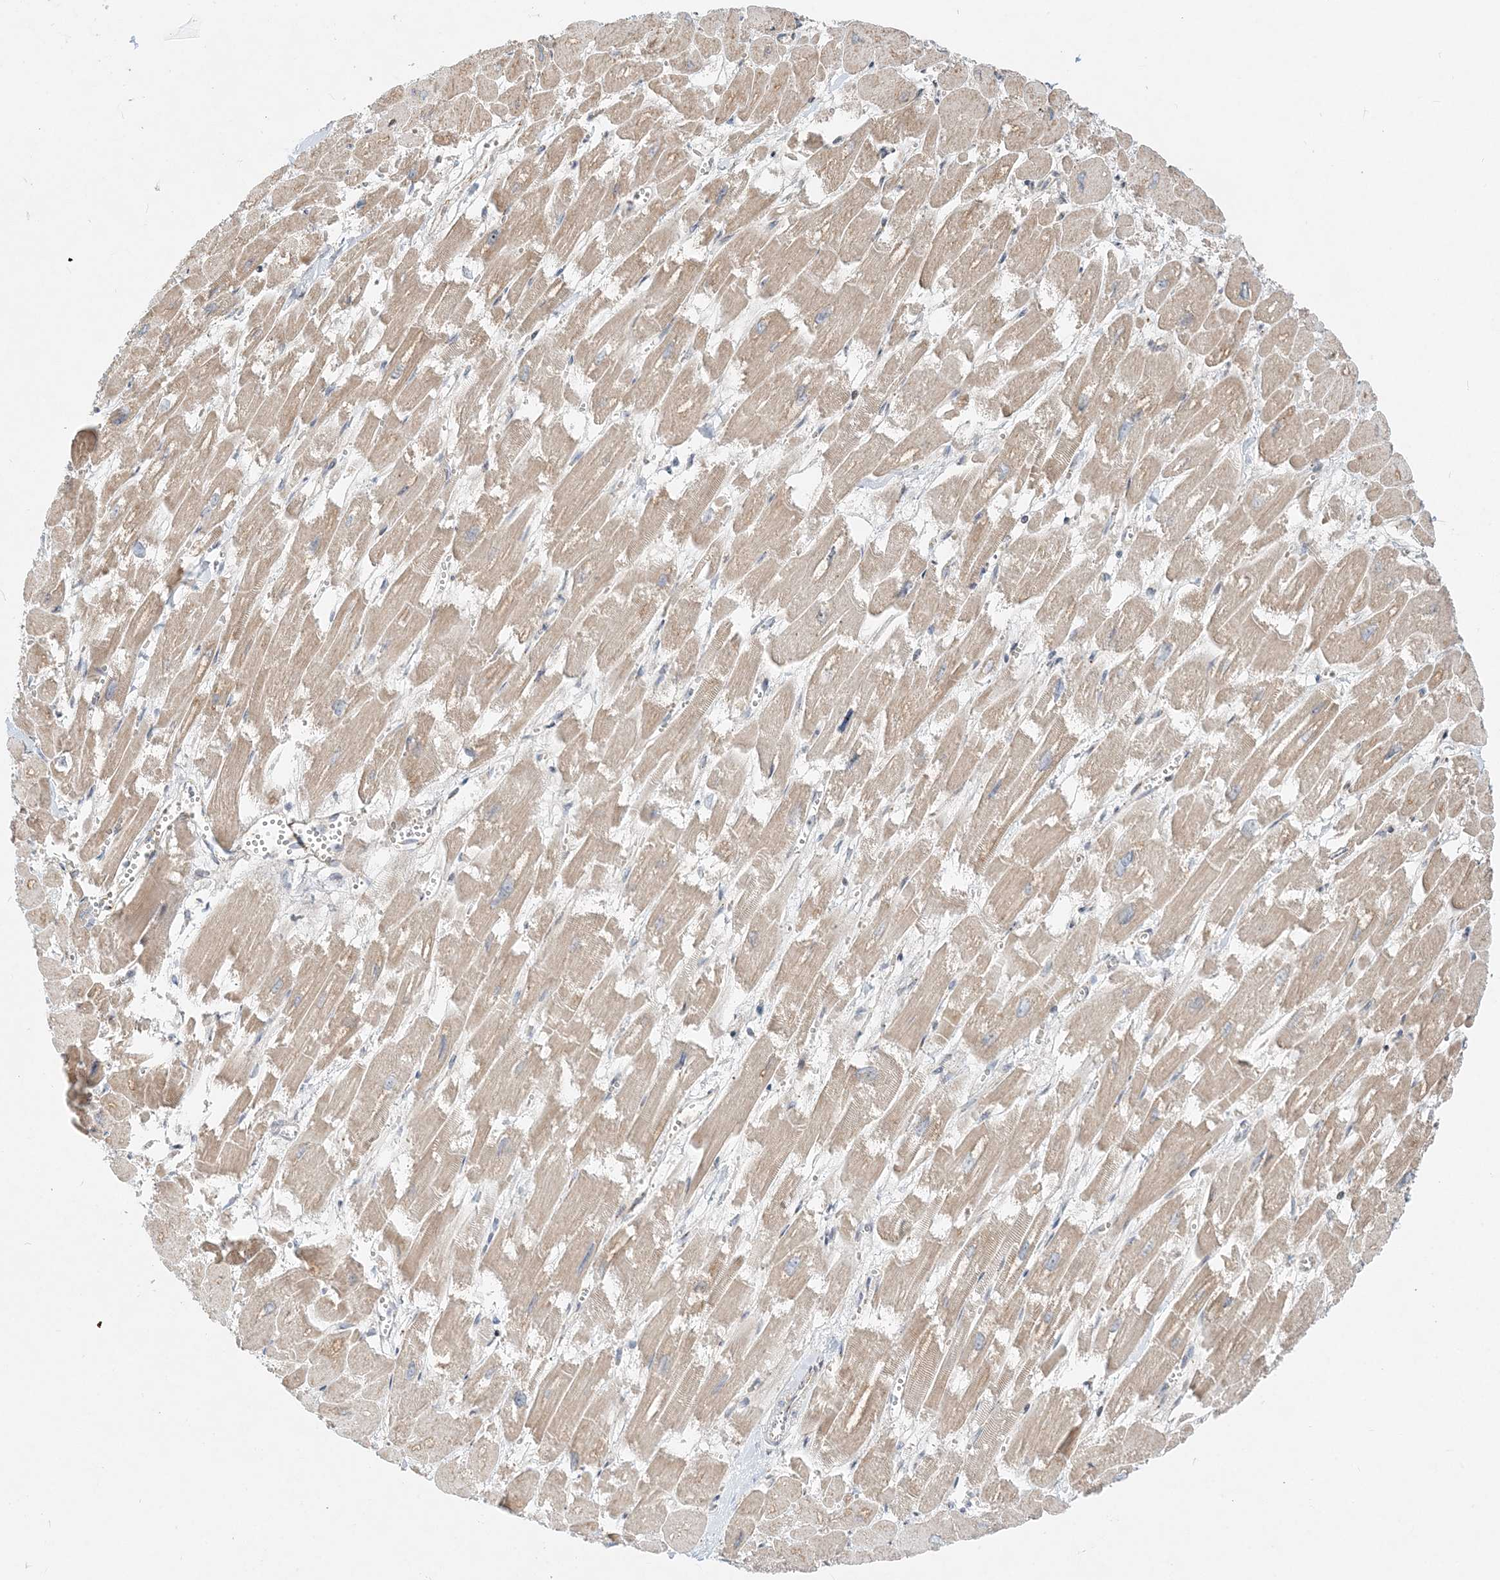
{"staining": {"intensity": "weak", "quantity": "25%-75%", "location": "cytoplasmic/membranous"}, "tissue": "heart muscle", "cell_type": "Cardiomyocytes", "image_type": "normal", "snomed": [{"axis": "morphology", "description": "Normal tissue, NOS"}, {"axis": "topography", "description": "Heart"}], "caption": "Brown immunohistochemical staining in unremarkable human heart muscle reveals weak cytoplasmic/membranous expression in approximately 25%-75% of cardiomyocytes.", "gene": "CXXC5", "patient": {"sex": "male", "age": 54}}